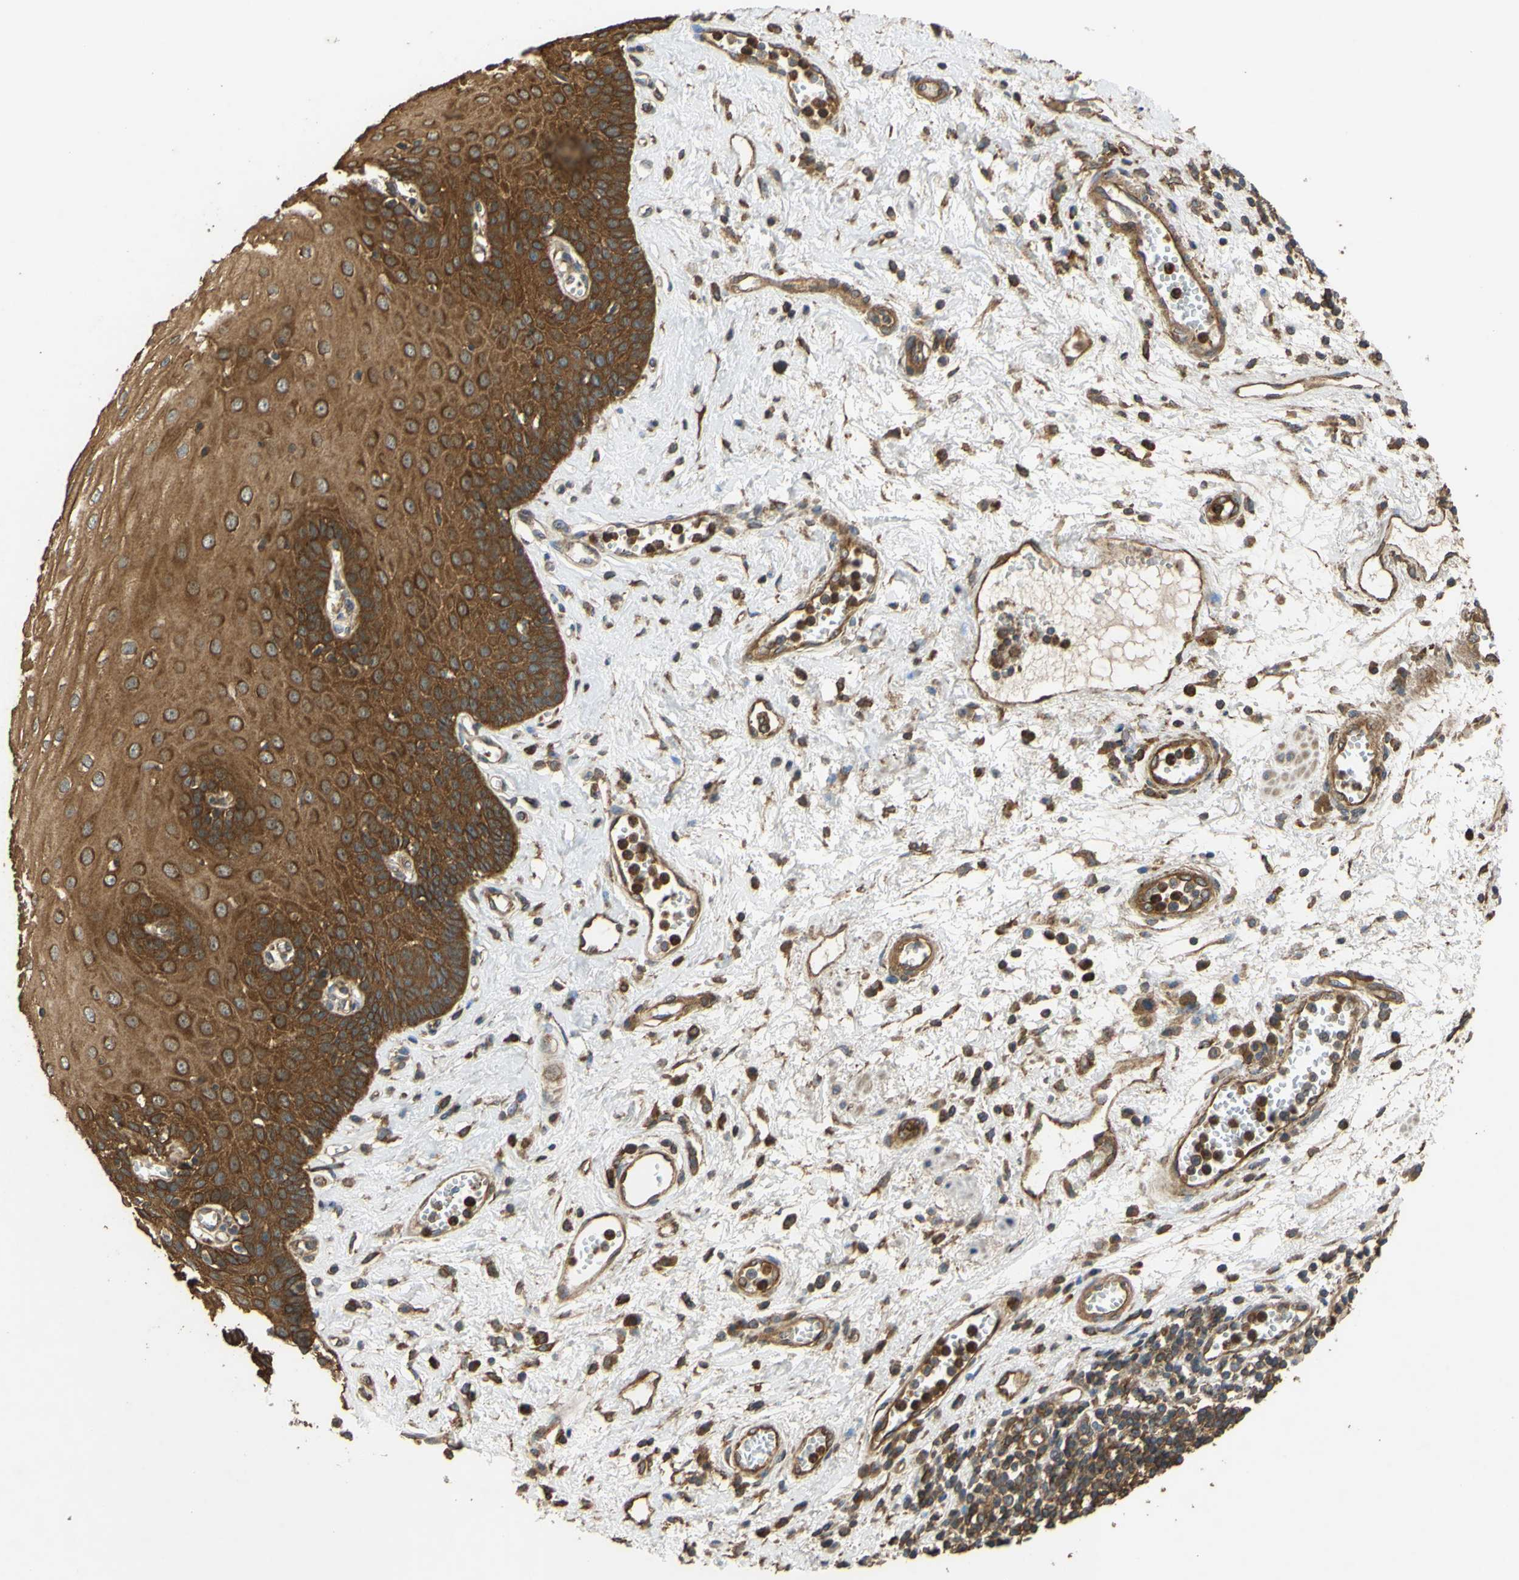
{"staining": {"intensity": "strong", "quantity": ">75%", "location": "cytoplasmic/membranous"}, "tissue": "esophagus", "cell_type": "Squamous epithelial cells", "image_type": "normal", "snomed": [{"axis": "morphology", "description": "Normal tissue, NOS"}, {"axis": "morphology", "description": "Squamous cell carcinoma, NOS"}, {"axis": "topography", "description": "Esophagus"}], "caption": "Squamous epithelial cells demonstrate high levels of strong cytoplasmic/membranous positivity in about >75% of cells in unremarkable human esophagus.", "gene": "CTTN", "patient": {"sex": "male", "age": 65}}